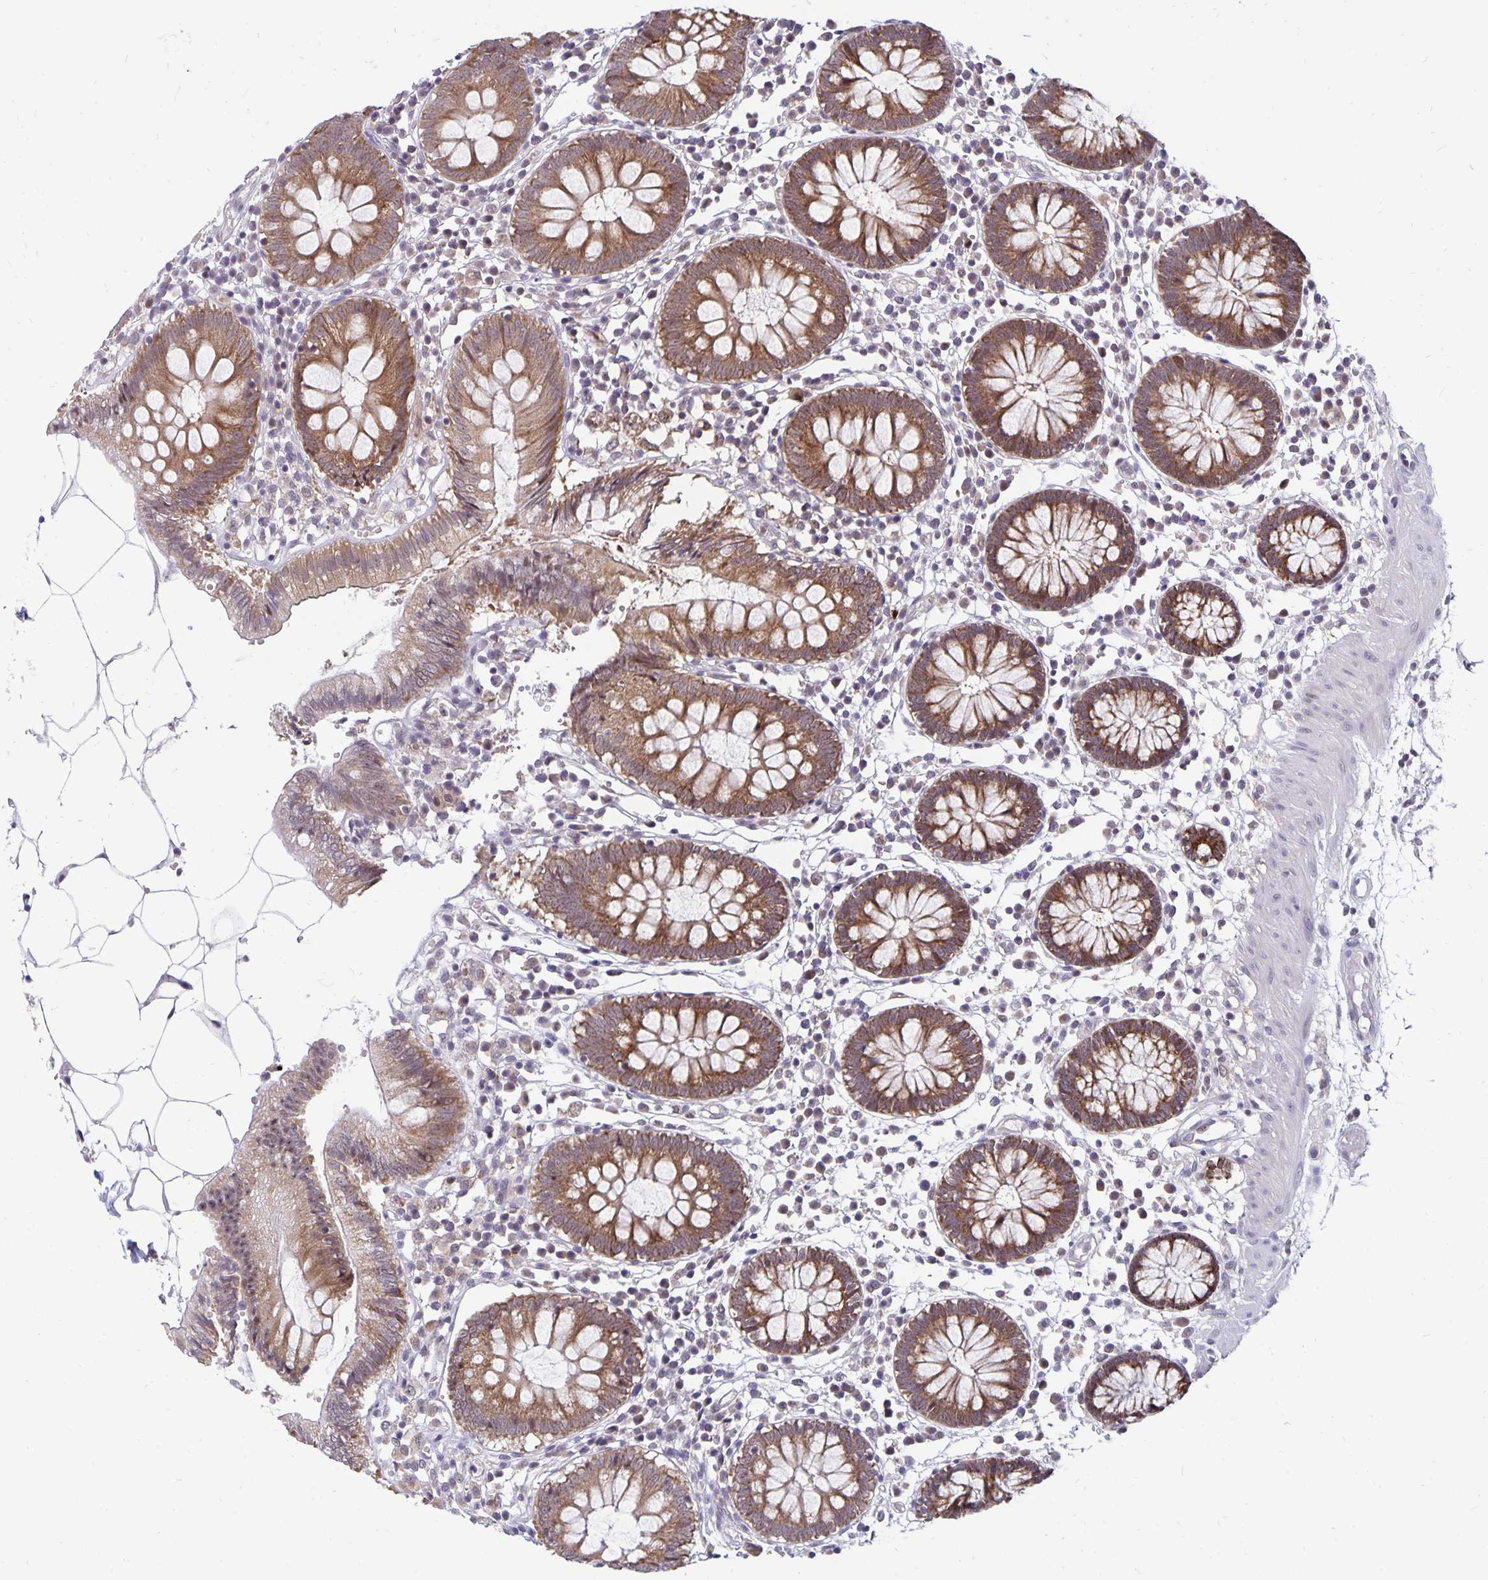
{"staining": {"intensity": "negative", "quantity": "none", "location": "none"}, "tissue": "colon", "cell_type": "Endothelial cells", "image_type": "normal", "snomed": [{"axis": "morphology", "description": "Normal tissue, NOS"}, {"axis": "morphology", "description": "Adenocarcinoma, NOS"}, {"axis": "topography", "description": "Colon"}], "caption": "The IHC micrograph has no significant positivity in endothelial cells of colon.", "gene": "EXOC6B", "patient": {"sex": "male", "age": 83}}